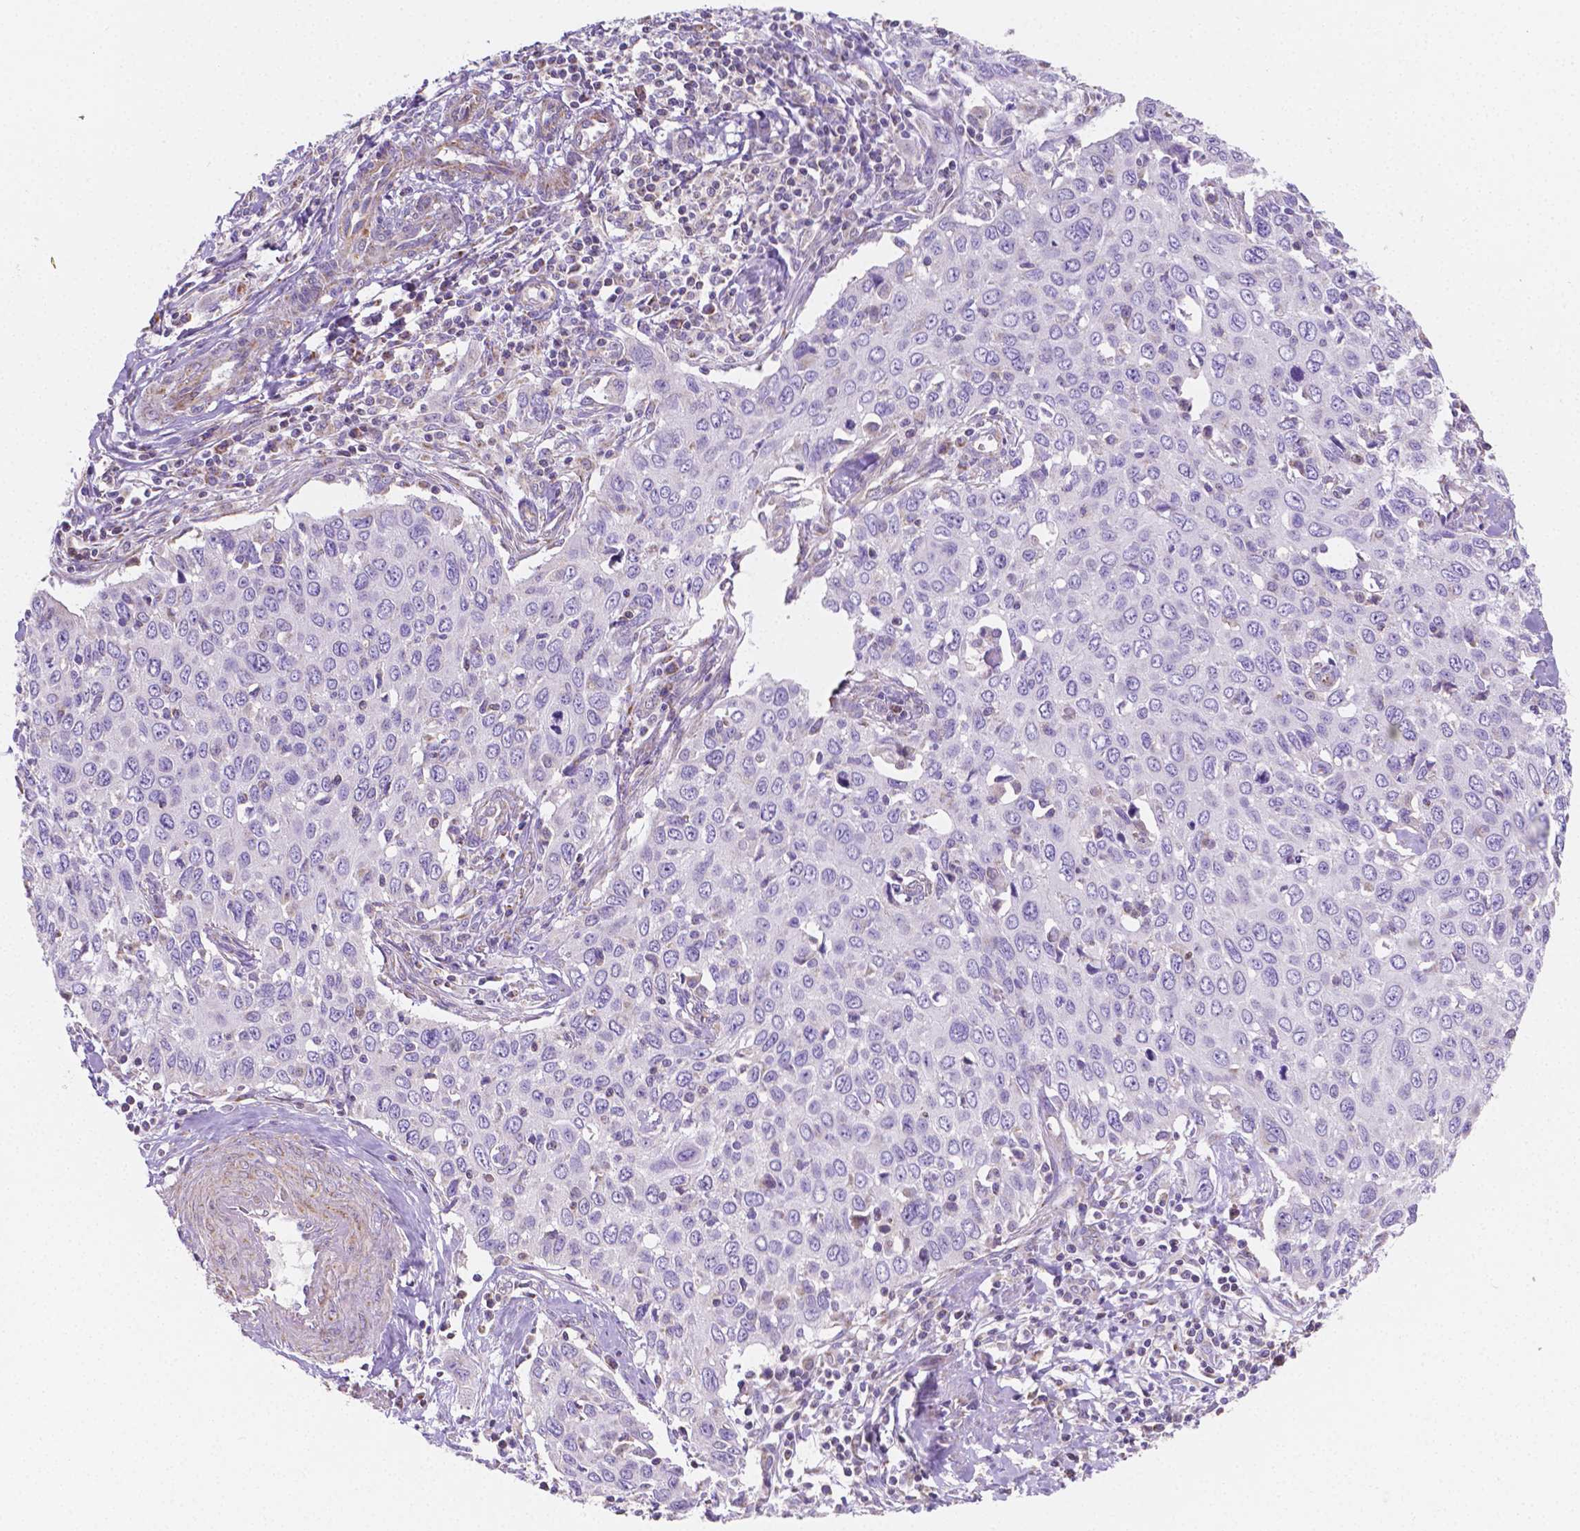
{"staining": {"intensity": "negative", "quantity": "none", "location": "none"}, "tissue": "cervical cancer", "cell_type": "Tumor cells", "image_type": "cancer", "snomed": [{"axis": "morphology", "description": "Squamous cell carcinoma, NOS"}, {"axis": "topography", "description": "Cervix"}], "caption": "This is a image of immunohistochemistry (IHC) staining of squamous cell carcinoma (cervical), which shows no positivity in tumor cells.", "gene": "SGTB", "patient": {"sex": "female", "age": 38}}